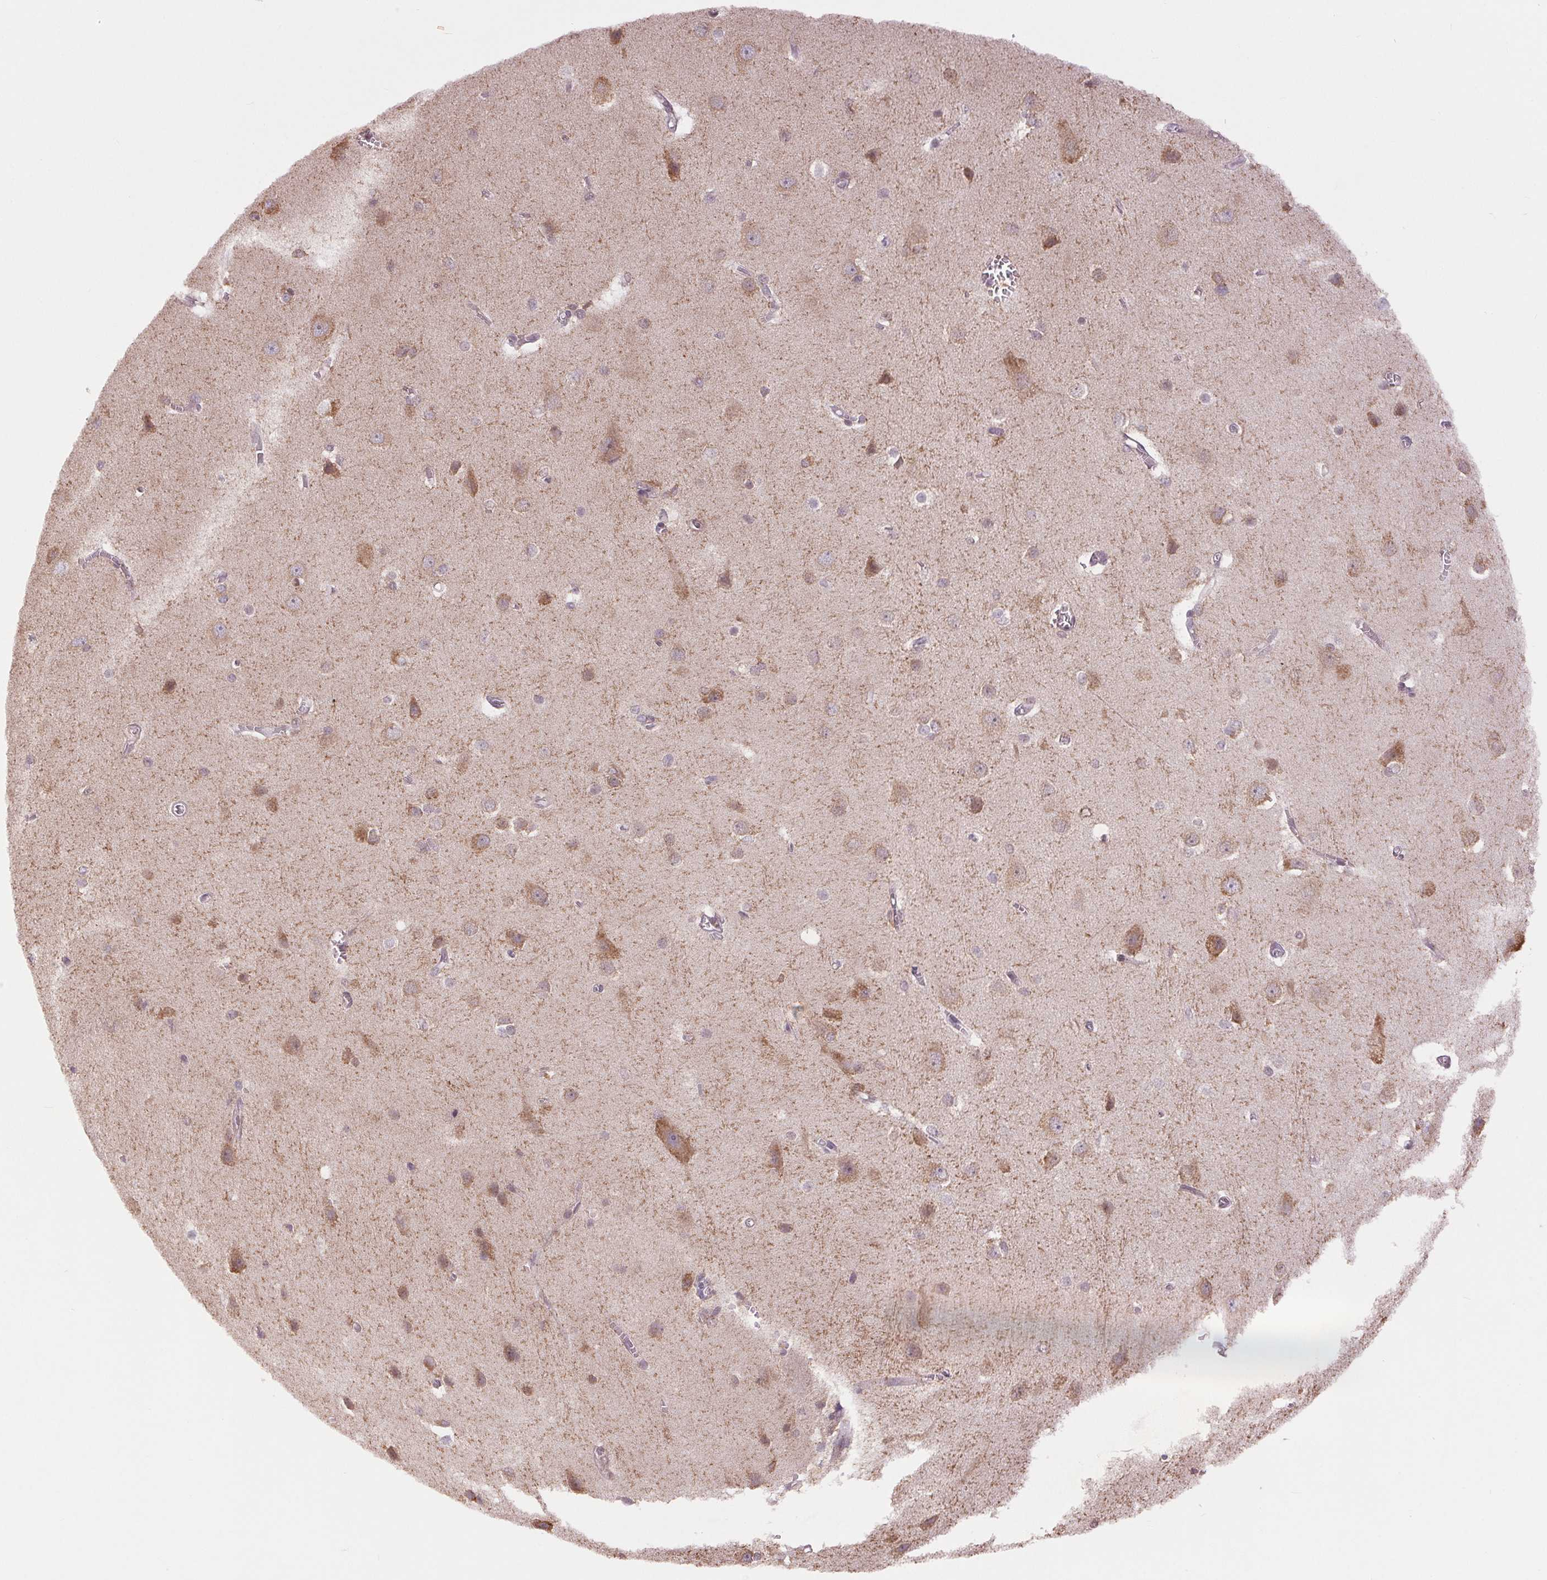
{"staining": {"intensity": "weak", "quantity": "25%-75%", "location": "cytoplasmic/membranous"}, "tissue": "cerebral cortex", "cell_type": "Endothelial cells", "image_type": "normal", "snomed": [{"axis": "morphology", "description": "Normal tissue, NOS"}, {"axis": "topography", "description": "Cerebral cortex"}], "caption": "Immunohistochemistry micrograph of normal human cerebral cortex stained for a protein (brown), which shows low levels of weak cytoplasmic/membranous expression in approximately 25%-75% of endothelial cells.", "gene": "BTF3L4", "patient": {"sex": "male", "age": 37}}